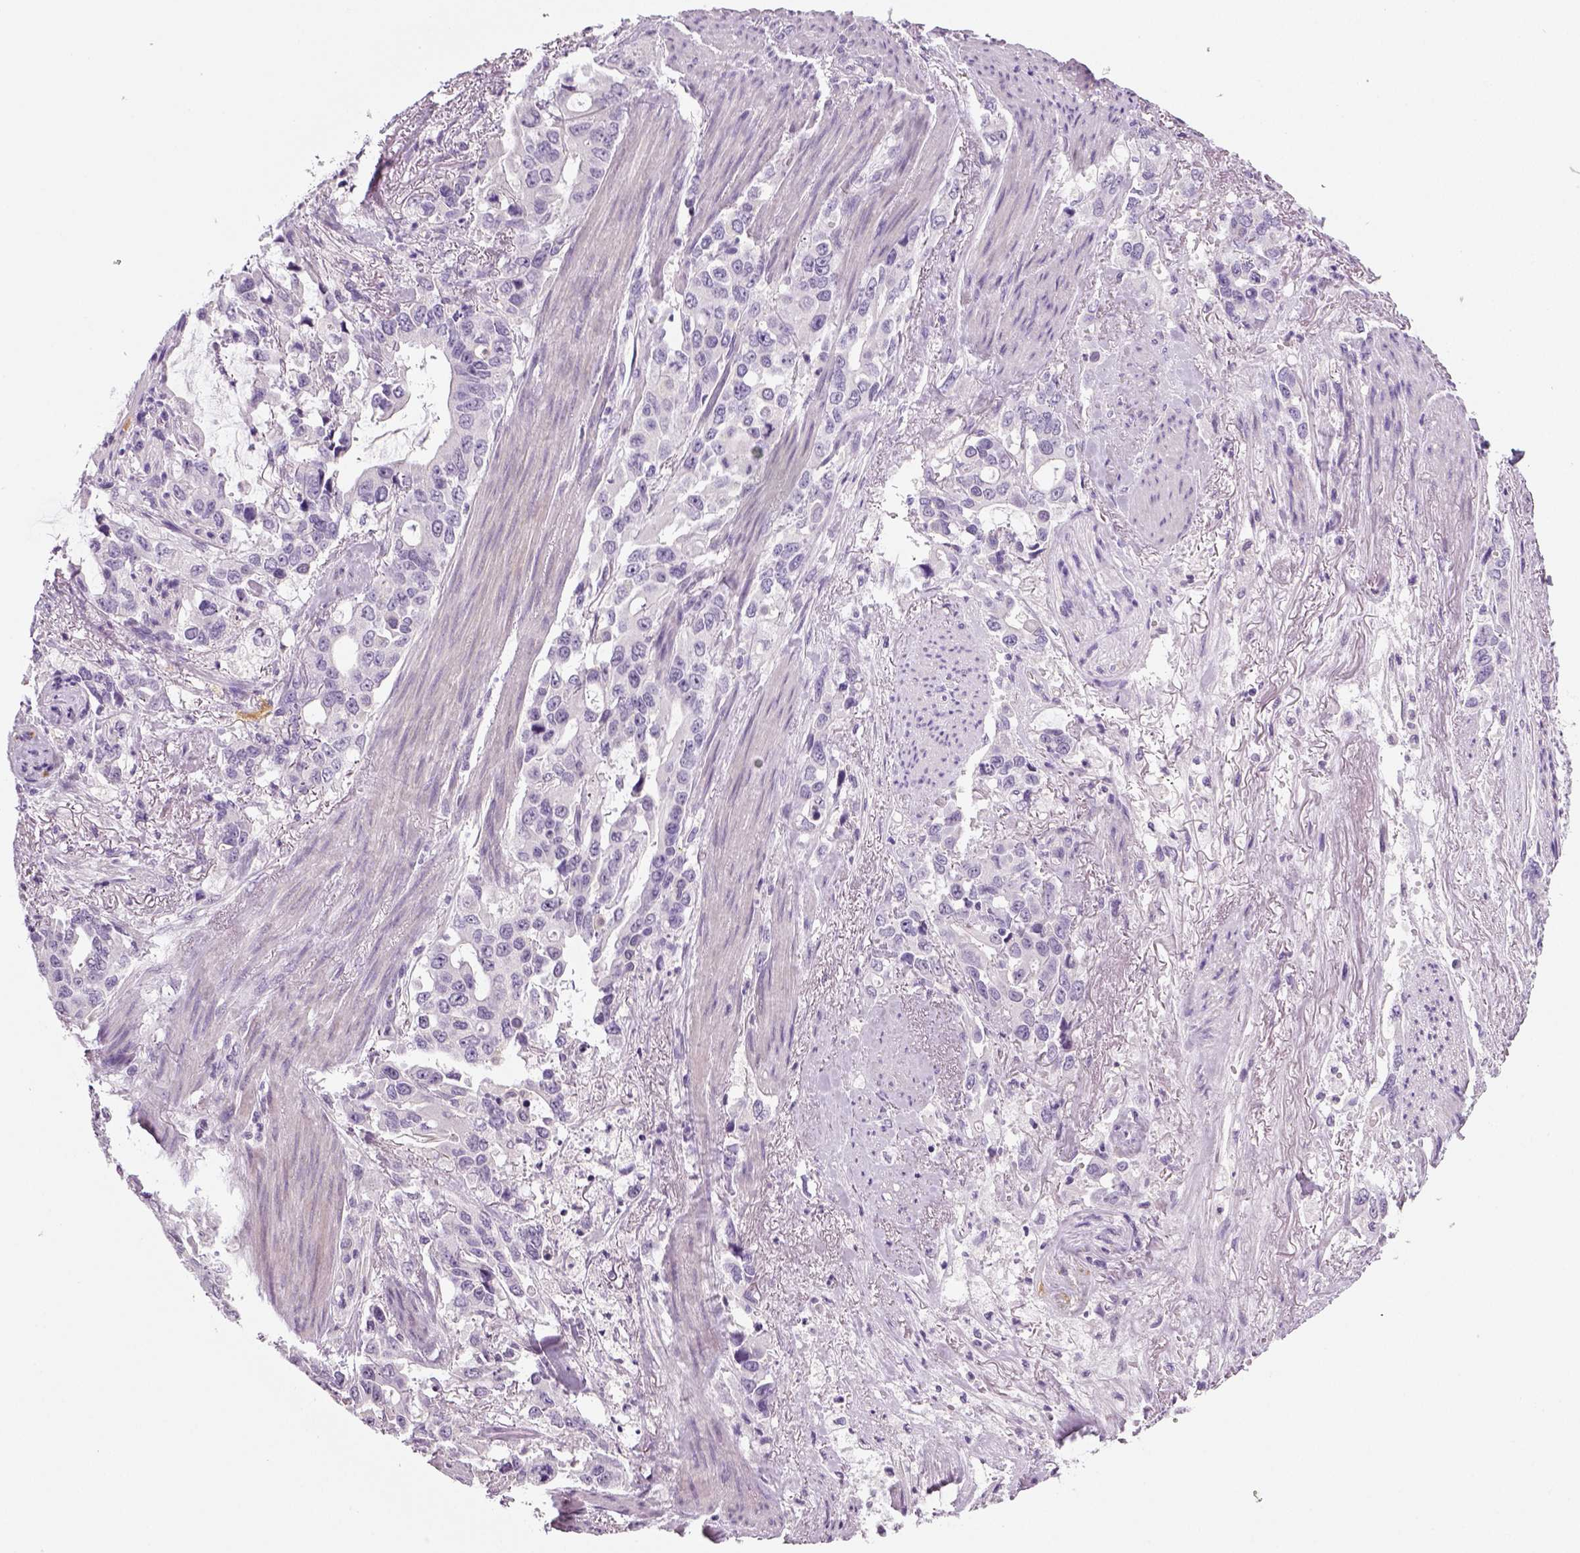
{"staining": {"intensity": "negative", "quantity": "none", "location": "none"}, "tissue": "stomach cancer", "cell_type": "Tumor cells", "image_type": "cancer", "snomed": [{"axis": "morphology", "description": "Adenocarcinoma, NOS"}, {"axis": "topography", "description": "Stomach, upper"}], "caption": "Photomicrograph shows no significant protein expression in tumor cells of stomach adenocarcinoma. The staining was performed using DAB (3,3'-diaminobenzidine) to visualize the protein expression in brown, while the nuclei were stained in blue with hematoxylin (Magnification: 20x).", "gene": "TSPAN7", "patient": {"sex": "male", "age": 85}}